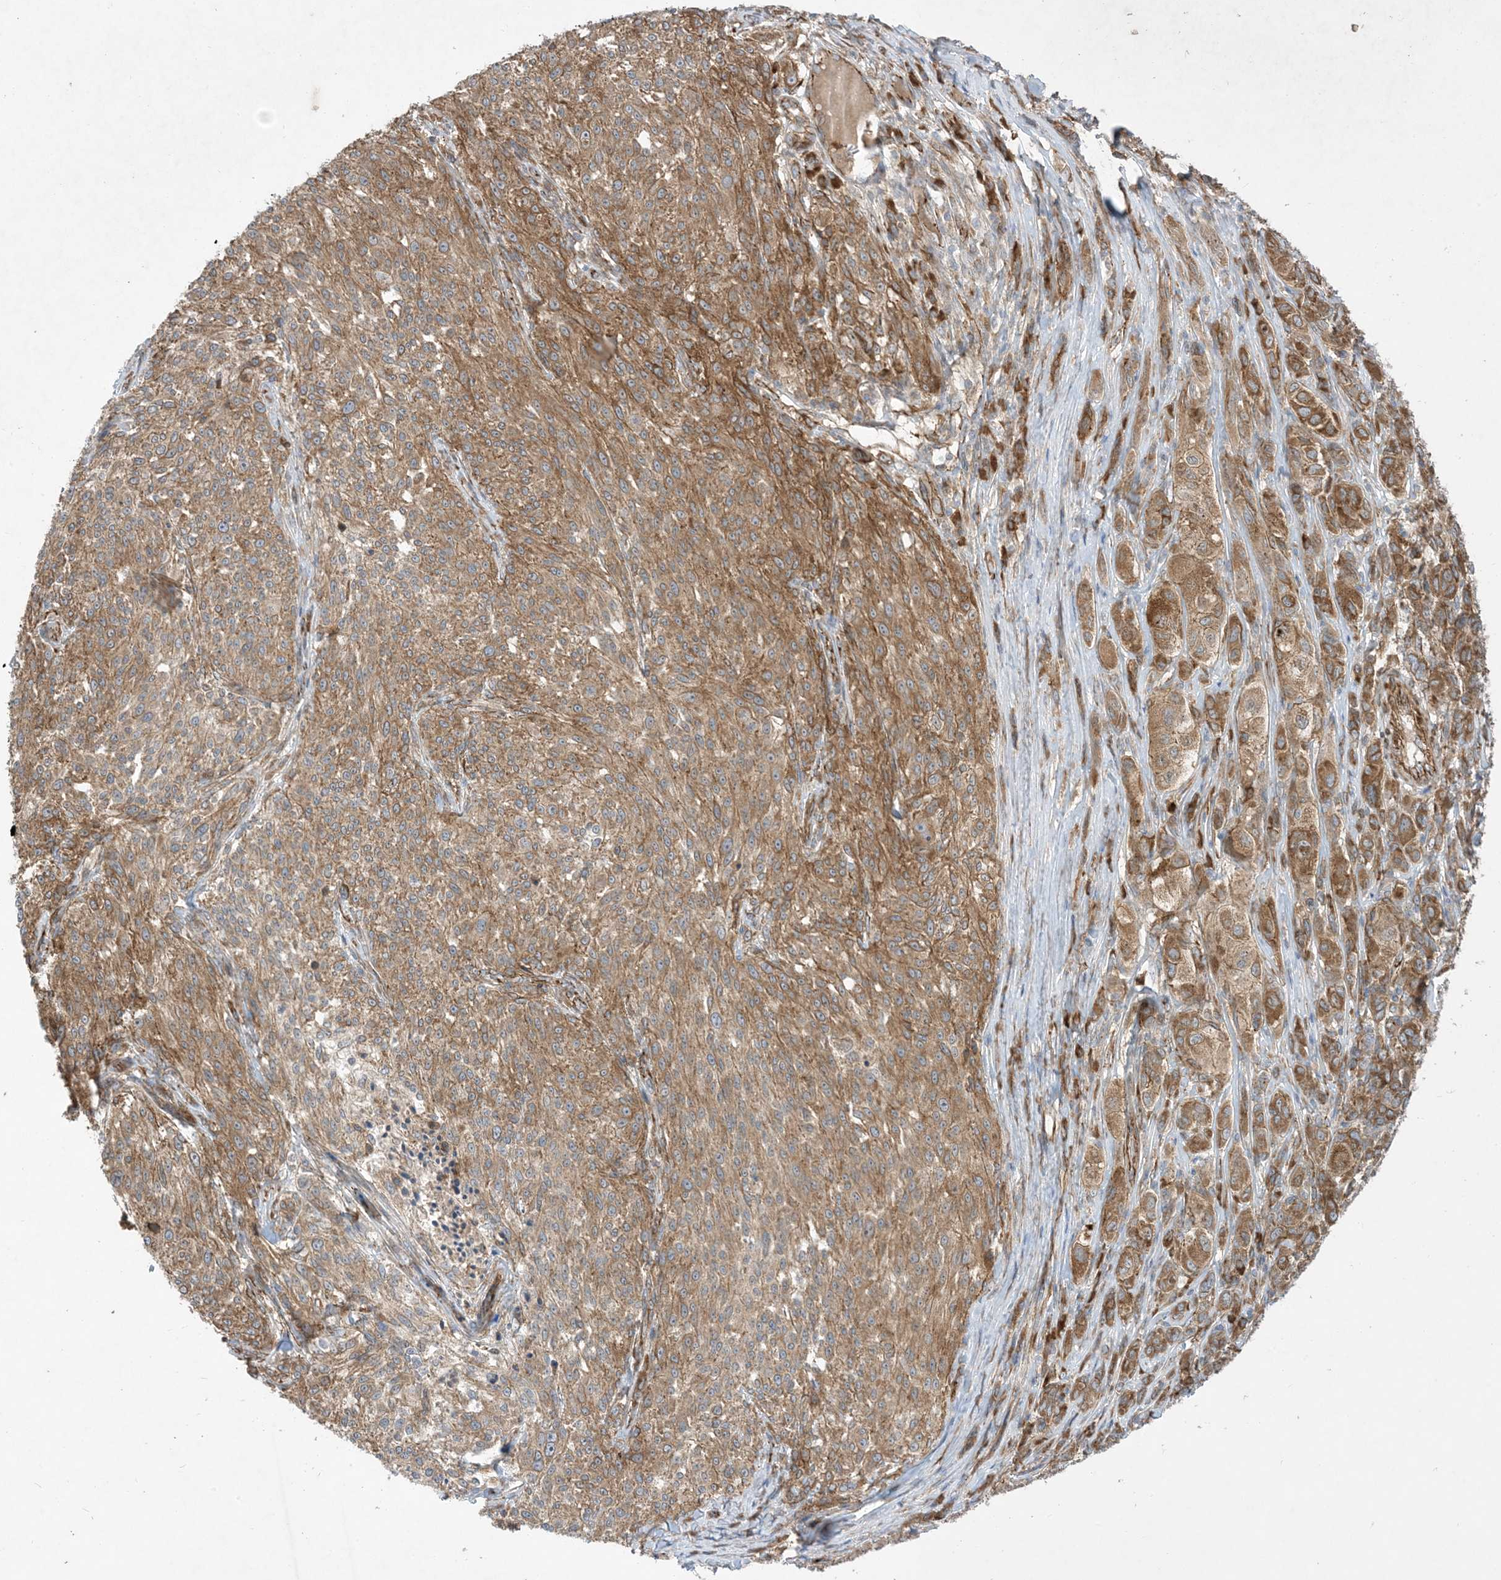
{"staining": {"intensity": "moderate", "quantity": ">75%", "location": "cytoplasmic/membranous"}, "tissue": "melanoma", "cell_type": "Tumor cells", "image_type": "cancer", "snomed": [{"axis": "morphology", "description": "Malignant melanoma, NOS"}, {"axis": "topography", "description": "Skin of trunk"}], "caption": "Moderate cytoplasmic/membranous protein staining is identified in approximately >75% of tumor cells in malignant melanoma.", "gene": "OTOP1", "patient": {"sex": "male", "age": 71}}